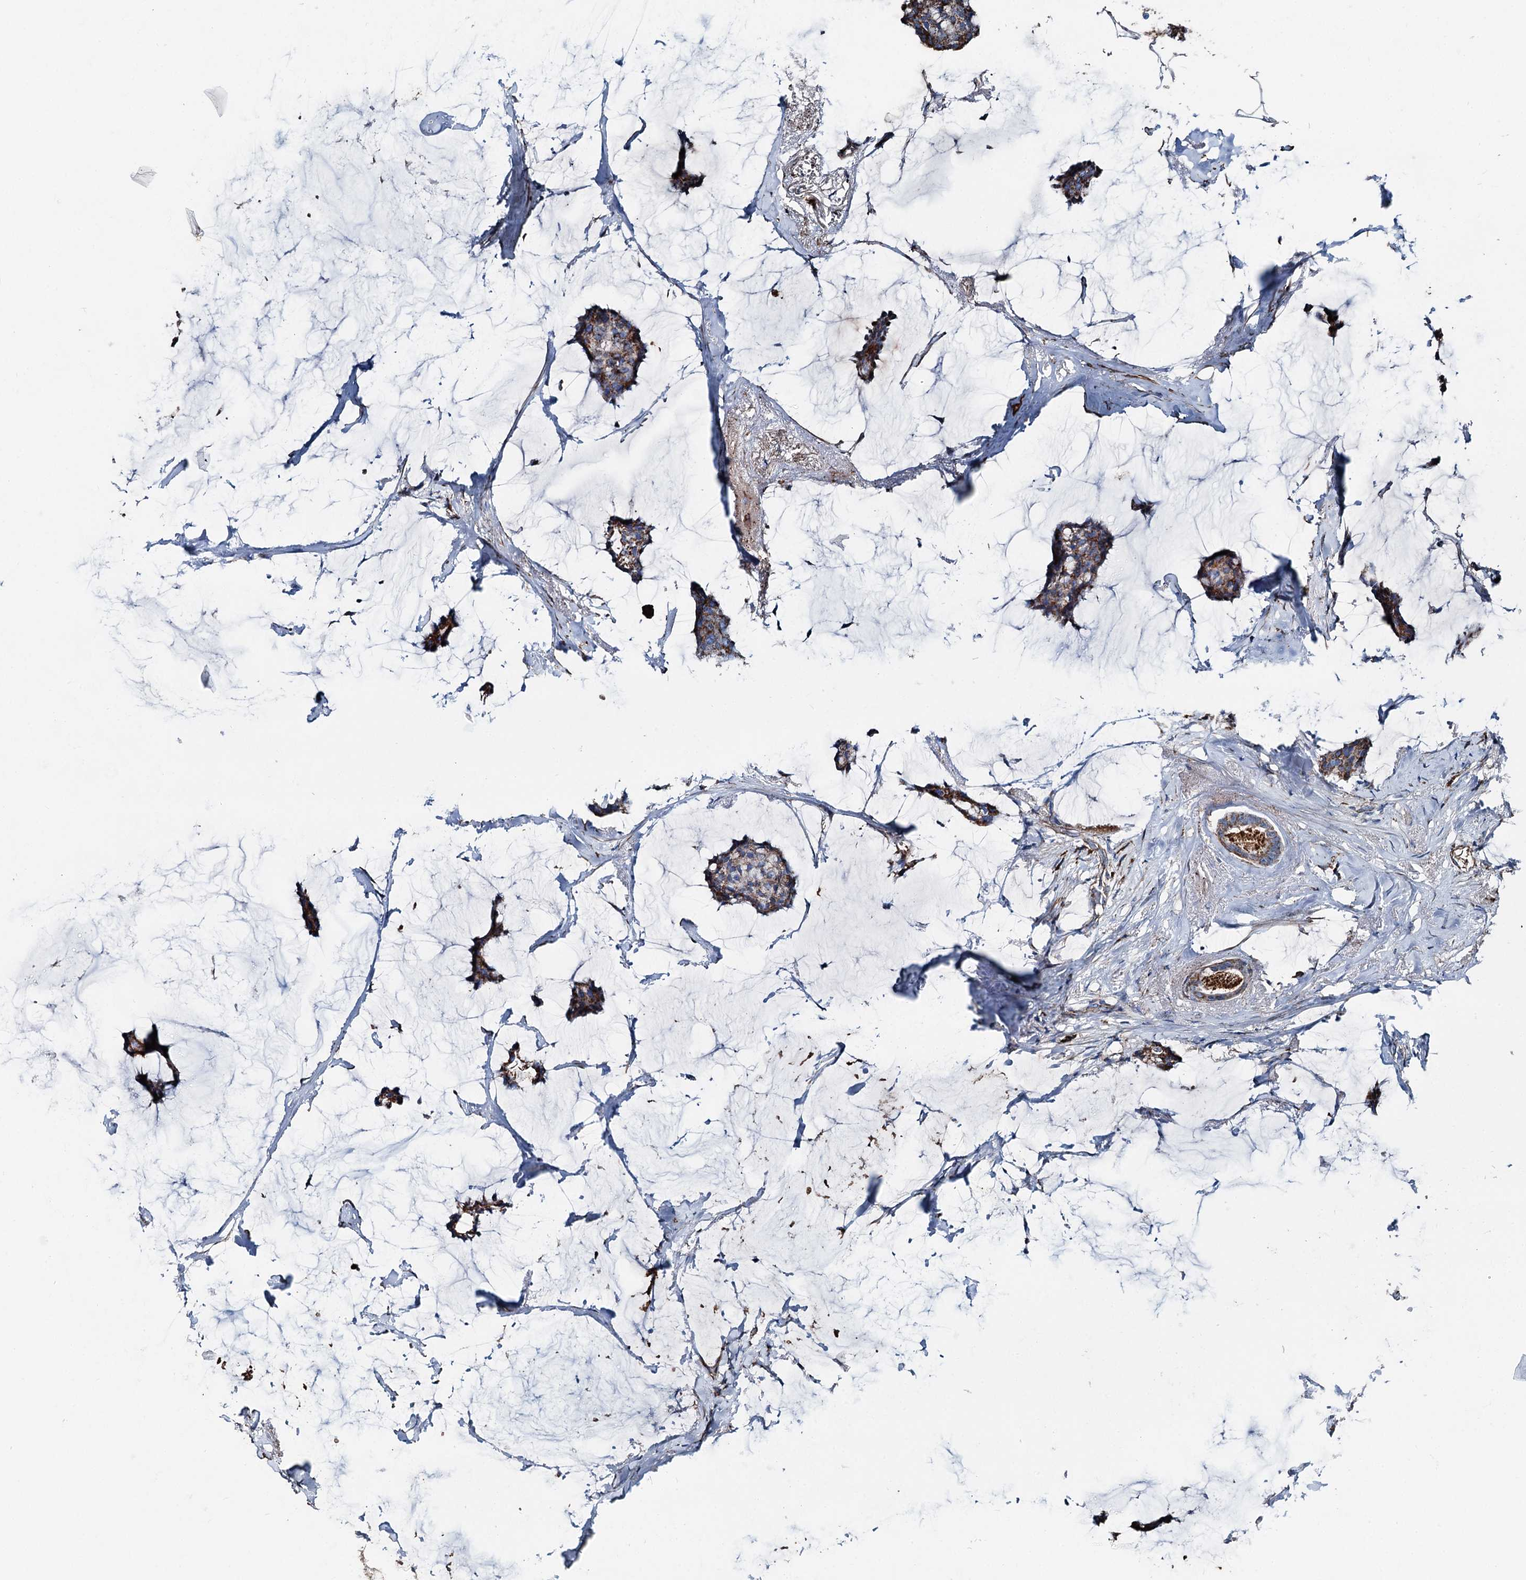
{"staining": {"intensity": "moderate", "quantity": ">75%", "location": "cytoplasmic/membranous"}, "tissue": "breast cancer", "cell_type": "Tumor cells", "image_type": "cancer", "snomed": [{"axis": "morphology", "description": "Duct carcinoma"}, {"axis": "topography", "description": "Breast"}], "caption": "Immunohistochemical staining of breast intraductal carcinoma exhibits medium levels of moderate cytoplasmic/membranous positivity in about >75% of tumor cells. (DAB (3,3'-diaminobenzidine) IHC, brown staining for protein, blue staining for nuclei).", "gene": "DDIAS", "patient": {"sex": "female", "age": 93}}